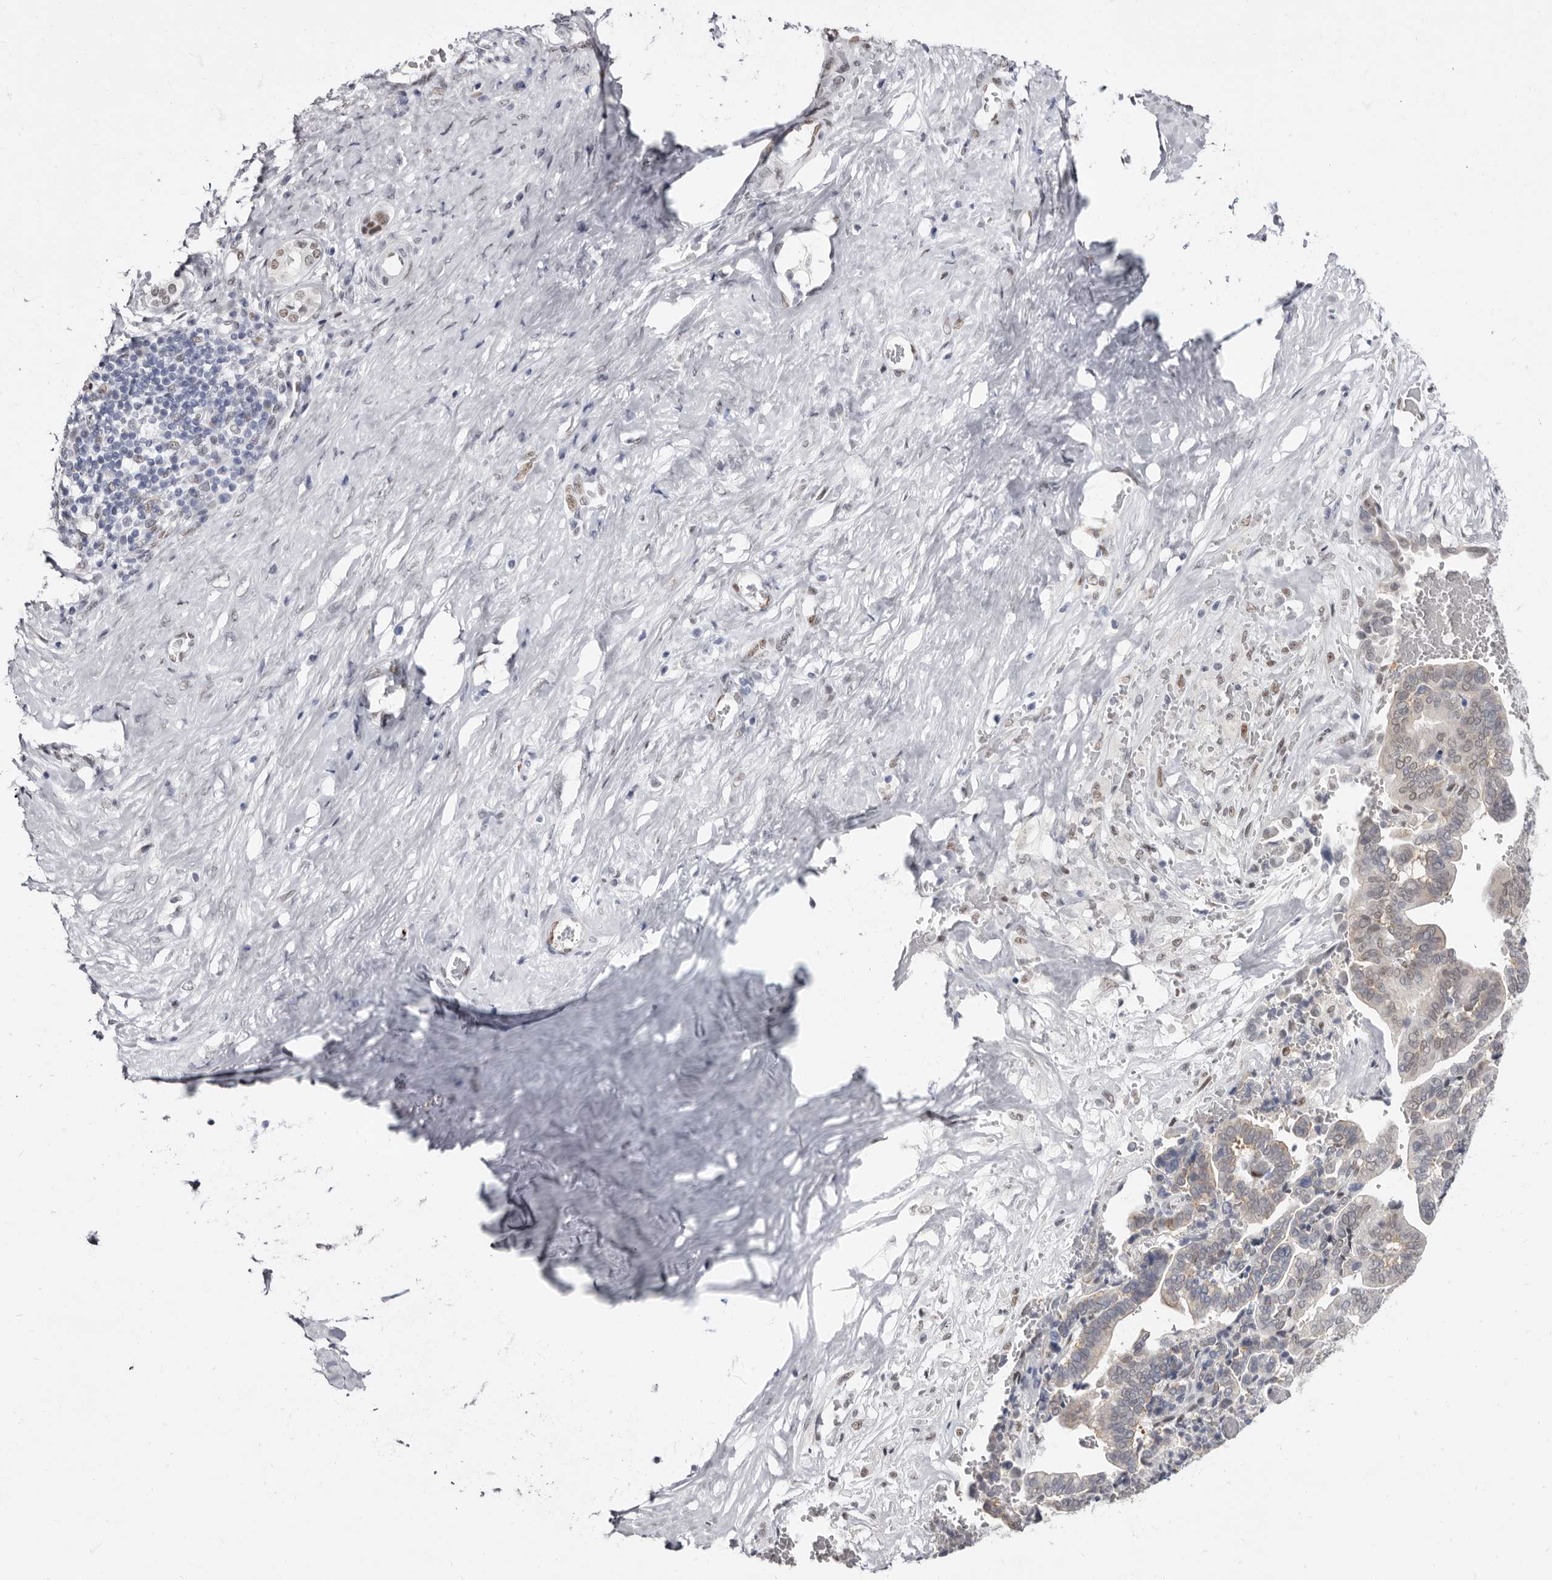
{"staining": {"intensity": "weak", "quantity": "25%-75%", "location": "nuclear"}, "tissue": "liver cancer", "cell_type": "Tumor cells", "image_type": "cancer", "snomed": [{"axis": "morphology", "description": "Cholangiocarcinoma"}, {"axis": "topography", "description": "Liver"}], "caption": "Immunohistochemistry (IHC) staining of cholangiocarcinoma (liver), which demonstrates low levels of weak nuclear expression in about 25%-75% of tumor cells indicating weak nuclear protein expression. The staining was performed using DAB (3,3'-diaminobenzidine) (brown) for protein detection and nuclei were counterstained in hematoxylin (blue).", "gene": "ZNF326", "patient": {"sex": "female", "age": 75}}